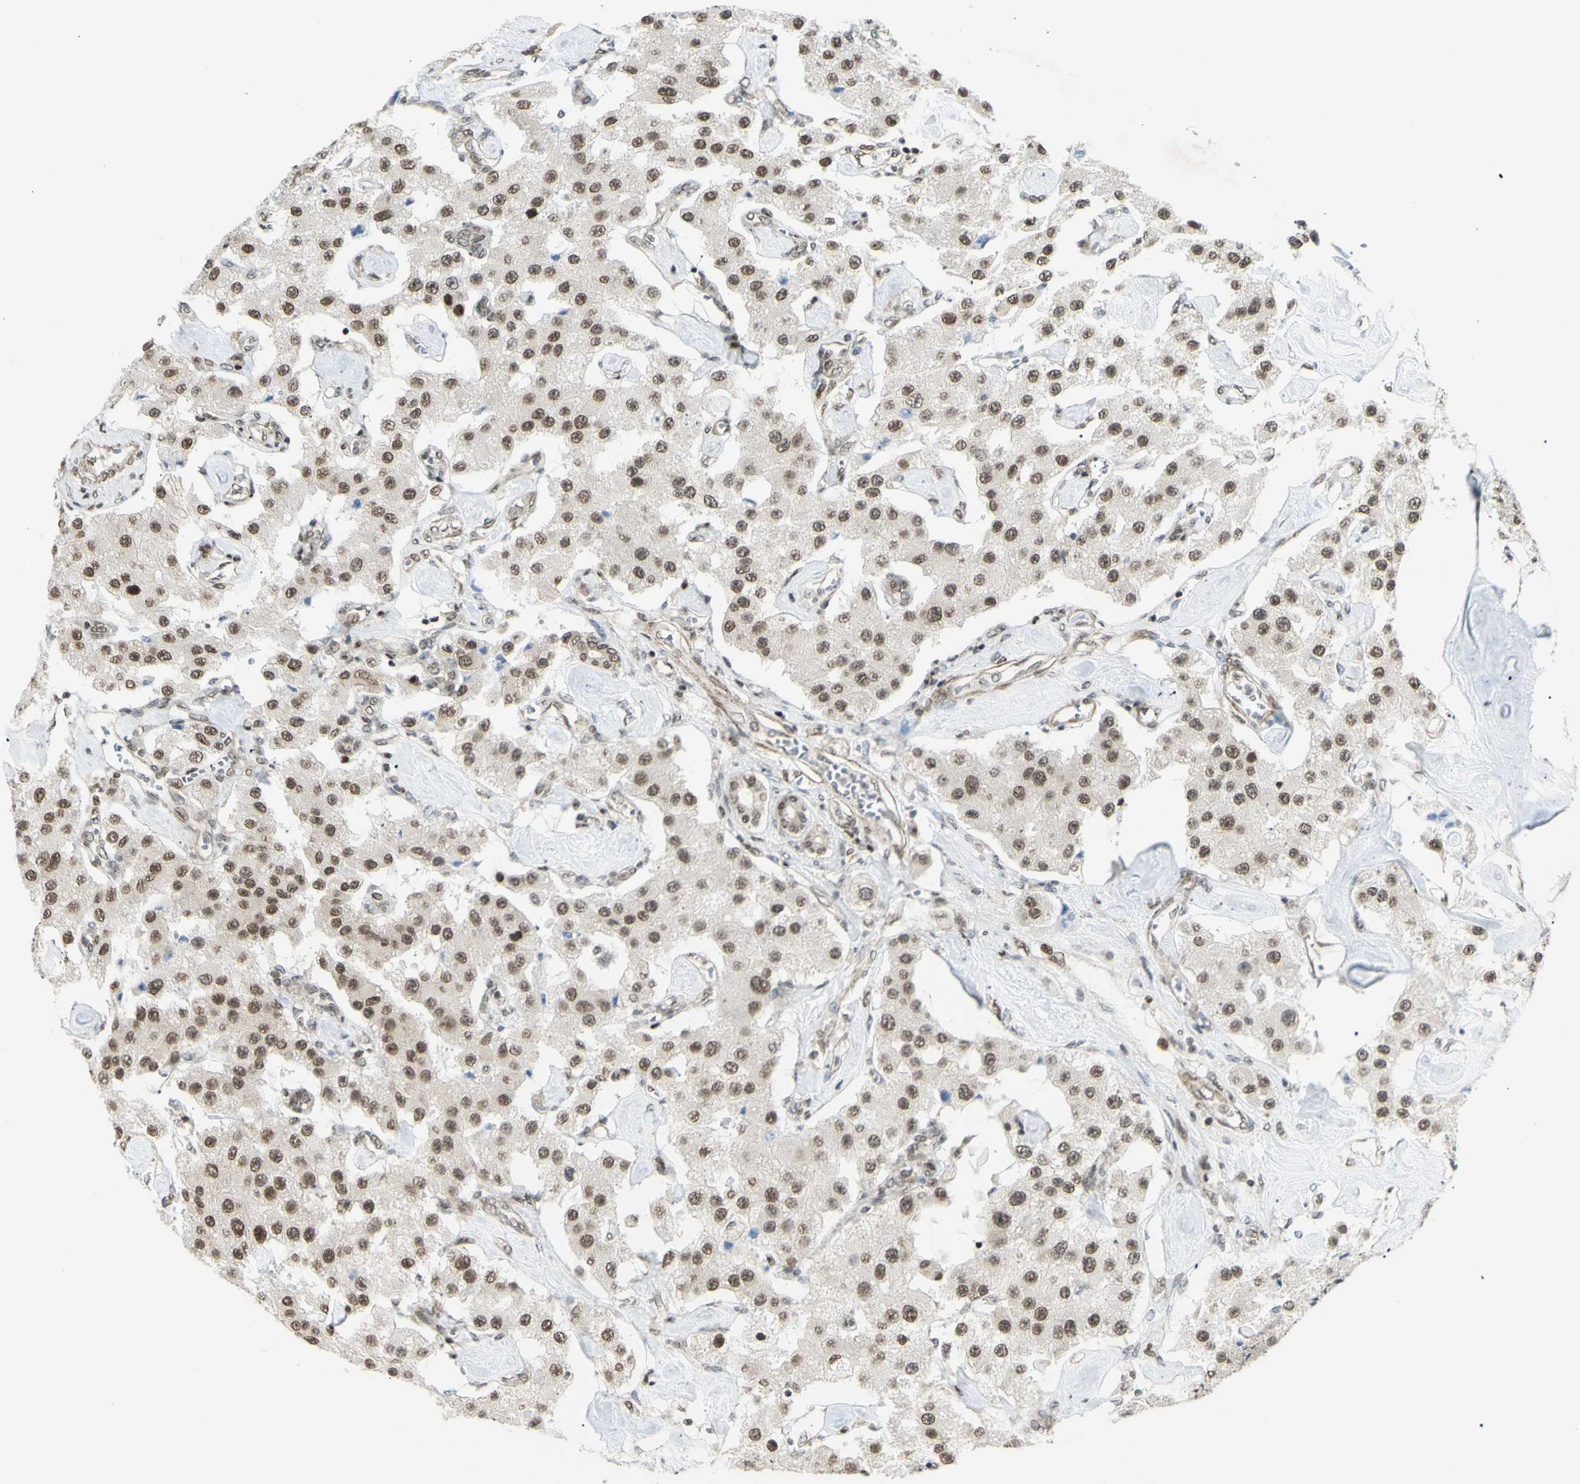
{"staining": {"intensity": "moderate", "quantity": ">75%", "location": "nuclear"}, "tissue": "carcinoid", "cell_type": "Tumor cells", "image_type": "cancer", "snomed": [{"axis": "morphology", "description": "Carcinoid, malignant, NOS"}, {"axis": "topography", "description": "Pancreas"}], "caption": "A photomicrograph of human malignant carcinoid stained for a protein displays moderate nuclear brown staining in tumor cells.", "gene": "ZMYM6", "patient": {"sex": "male", "age": 41}}